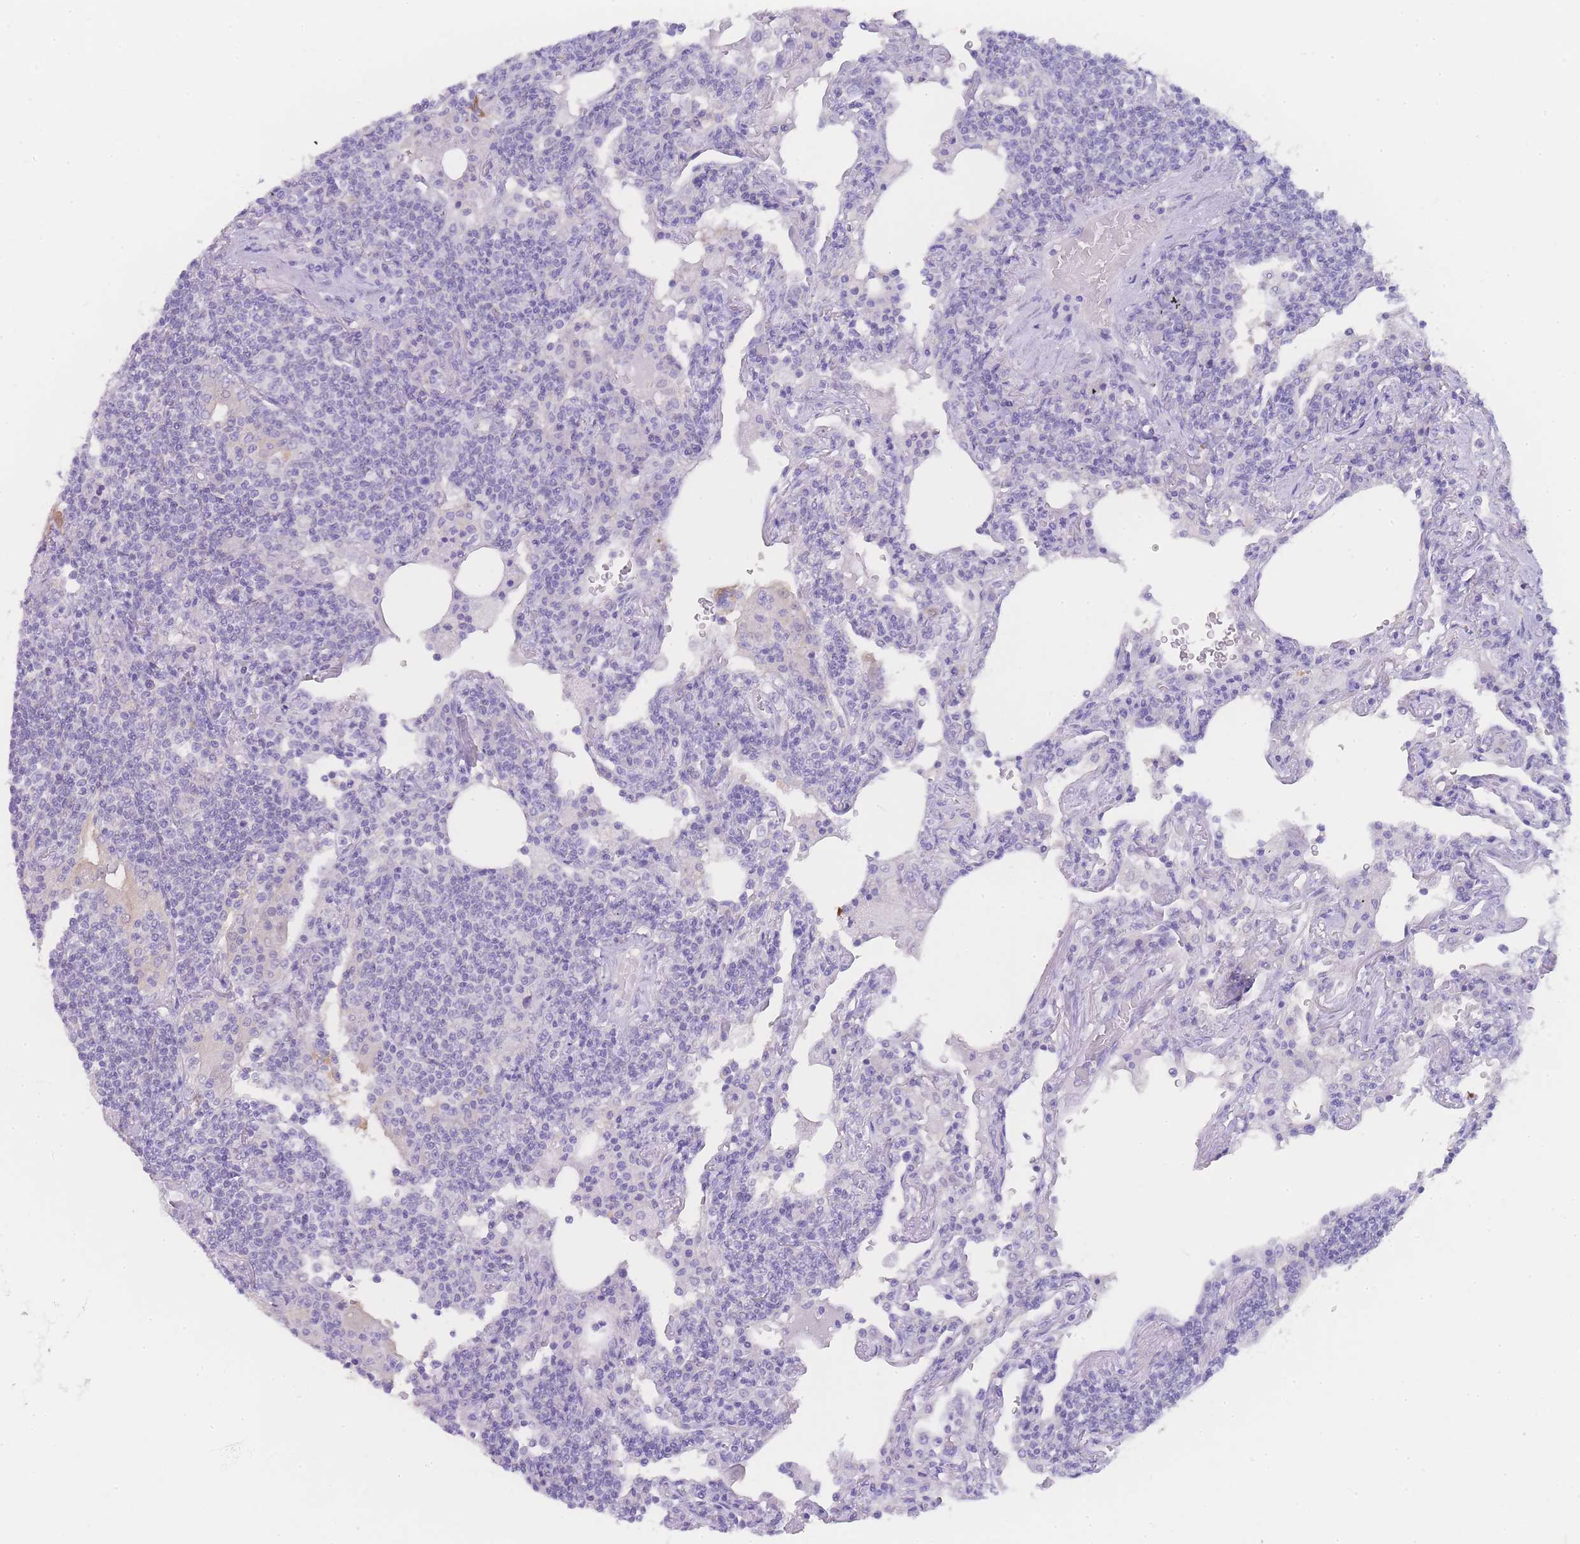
{"staining": {"intensity": "negative", "quantity": "none", "location": "none"}, "tissue": "lymphoma", "cell_type": "Tumor cells", "image_type": "cancer", "snomed": [{"axis": "morphology", "description": "Malignant lymphoma, non-Hodgkin's type, Low grade"}, {"axis": "topography", "description": "Lung"}], "caption": "The image displays no staining of tumor cells in malignant lymphoma, non-Hodgkin's type (low-grade).", "gene": "LZTFL1", "patient": {"sex": "female", "age": 71}}